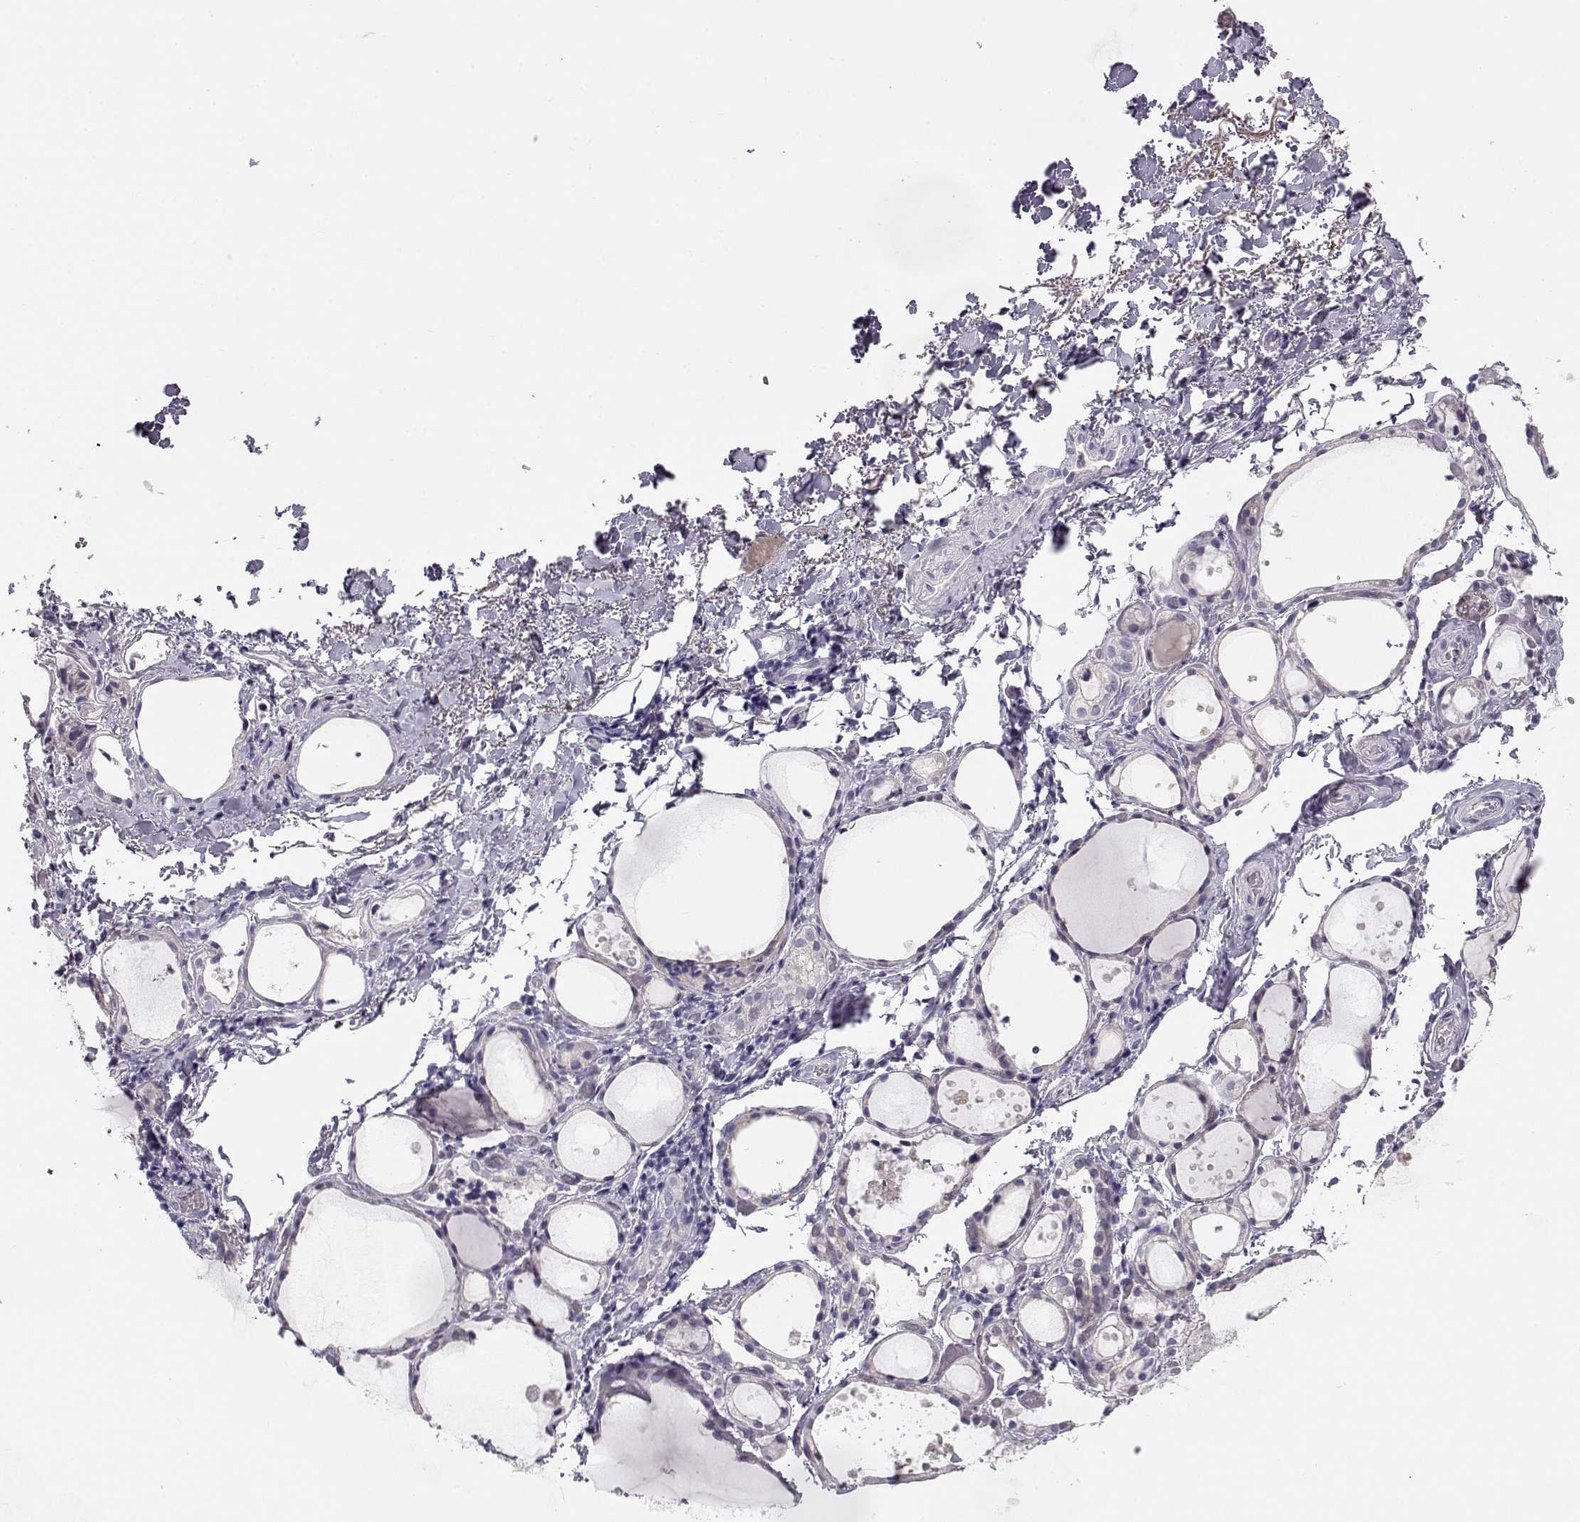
{"staining": {"intensity": "negative", "quantity": "none", "location": "none"}, "tissue": "thyroid gland", "cell_type": "Glandular cells", "image_type": "normal", "snomed": [{"axis": "morphology", "description": "Normal tissue, NOS"}, {"axis": "topography", "description": "Thyroid gland"}], "caption": "This is a image of IHC staining of normal thyroid gland, which shows no staining in glandular cells.", "gene": "GRK1", "patient": {"sex": "male", "age": 68}}